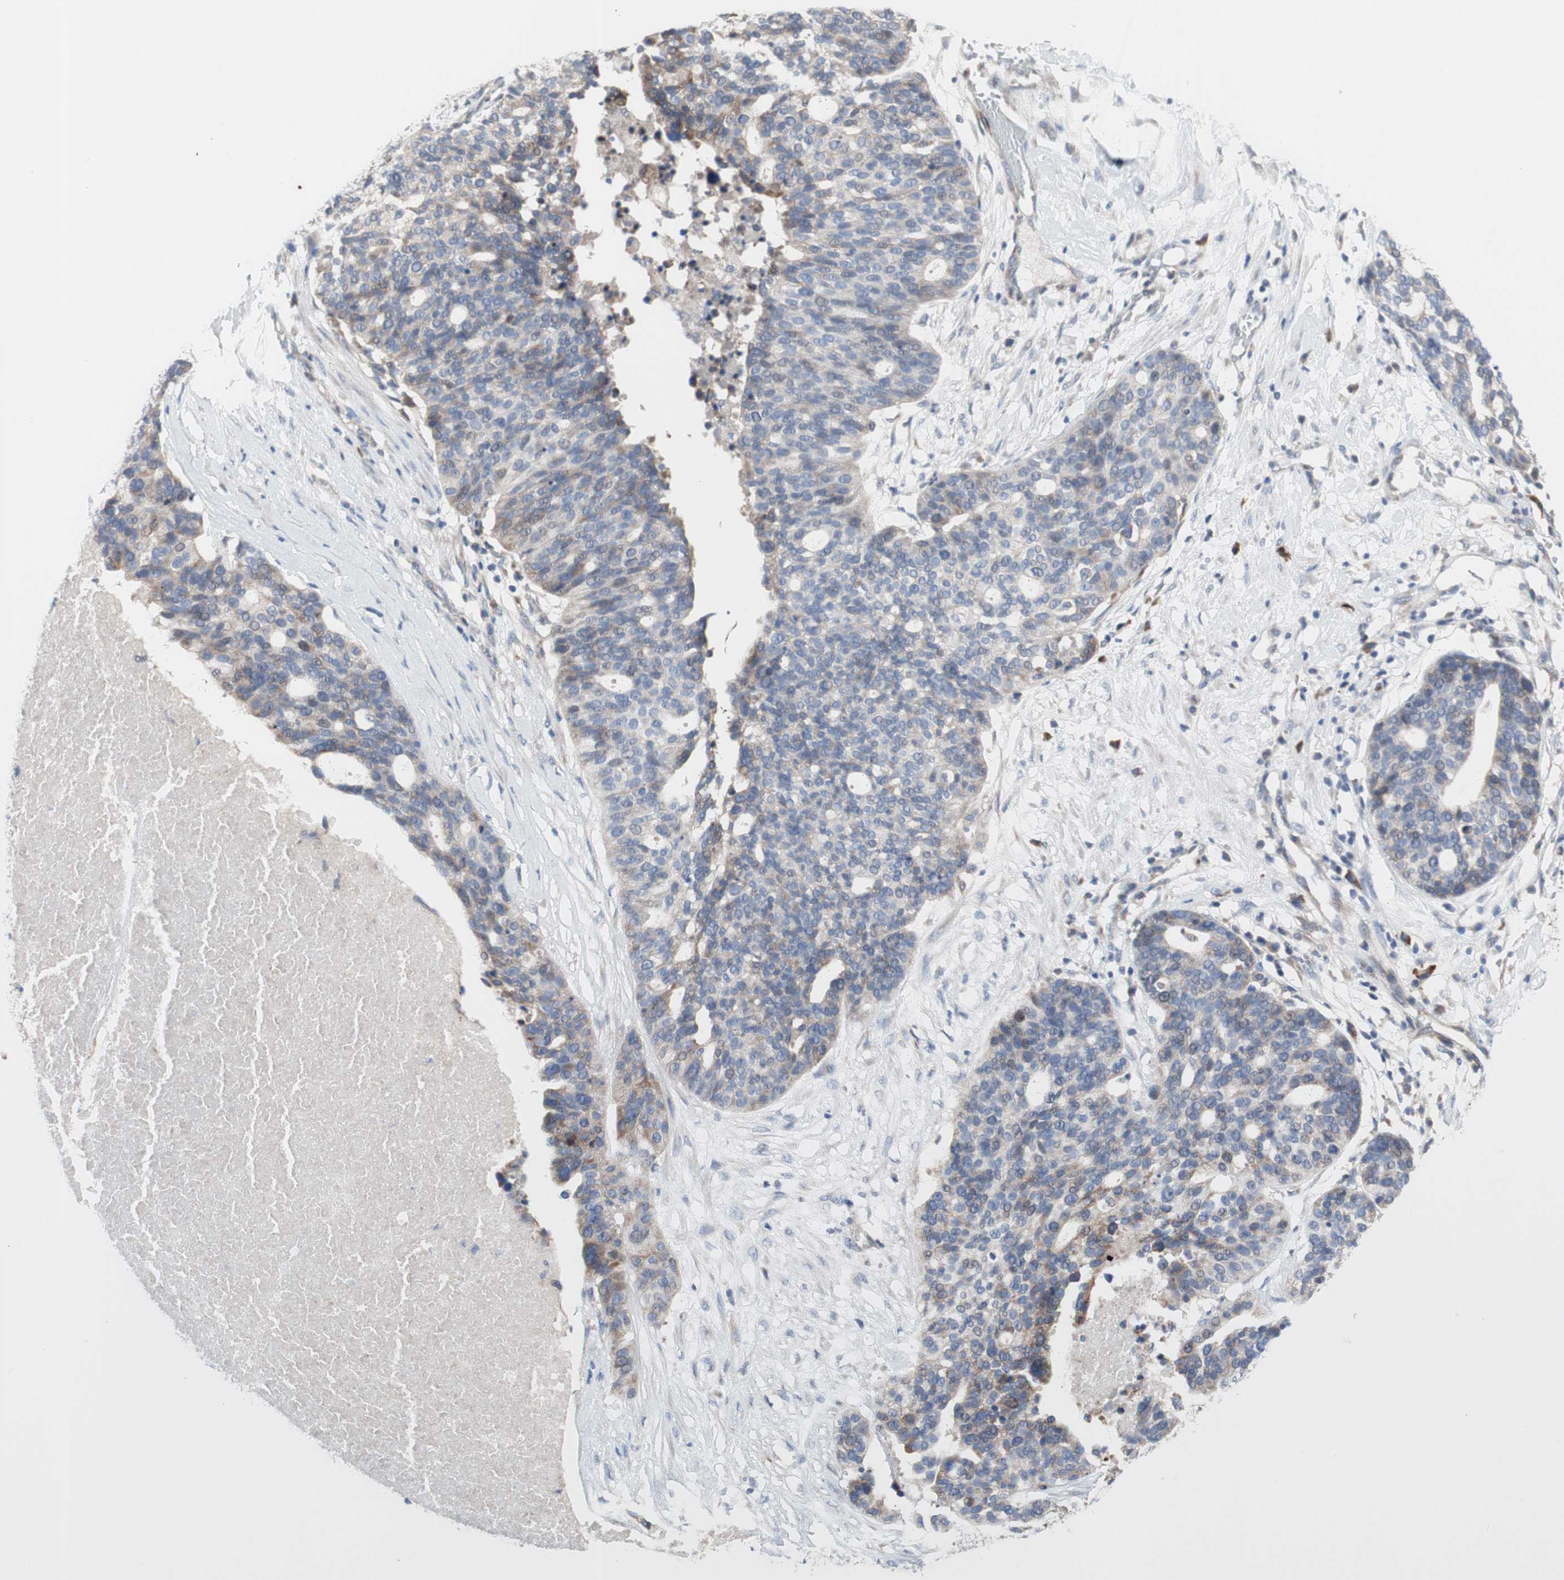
{"staining": {"intensity": "weak", "quantity": "25%-75%", "location": "cytoplasmic/membranous"}, "tissue": "ovarian cancer", "cell_type": "Tumor cells", "image_type": "cancer", "snomed": [{"axis": "morphology", "description": "Cystadenocarcinoma, serous, NOS"}, {"axis": "topography", "description": "Ovary"}], "caption": "Protein analysis of ovarian serous cystadenocarcinoma tissue exhibits weak cytoplasmic/membranous expression in about 25%-75% of tumor cells.", "gene": "TTC14", "patient": {"sex": "female", "age": 59}}